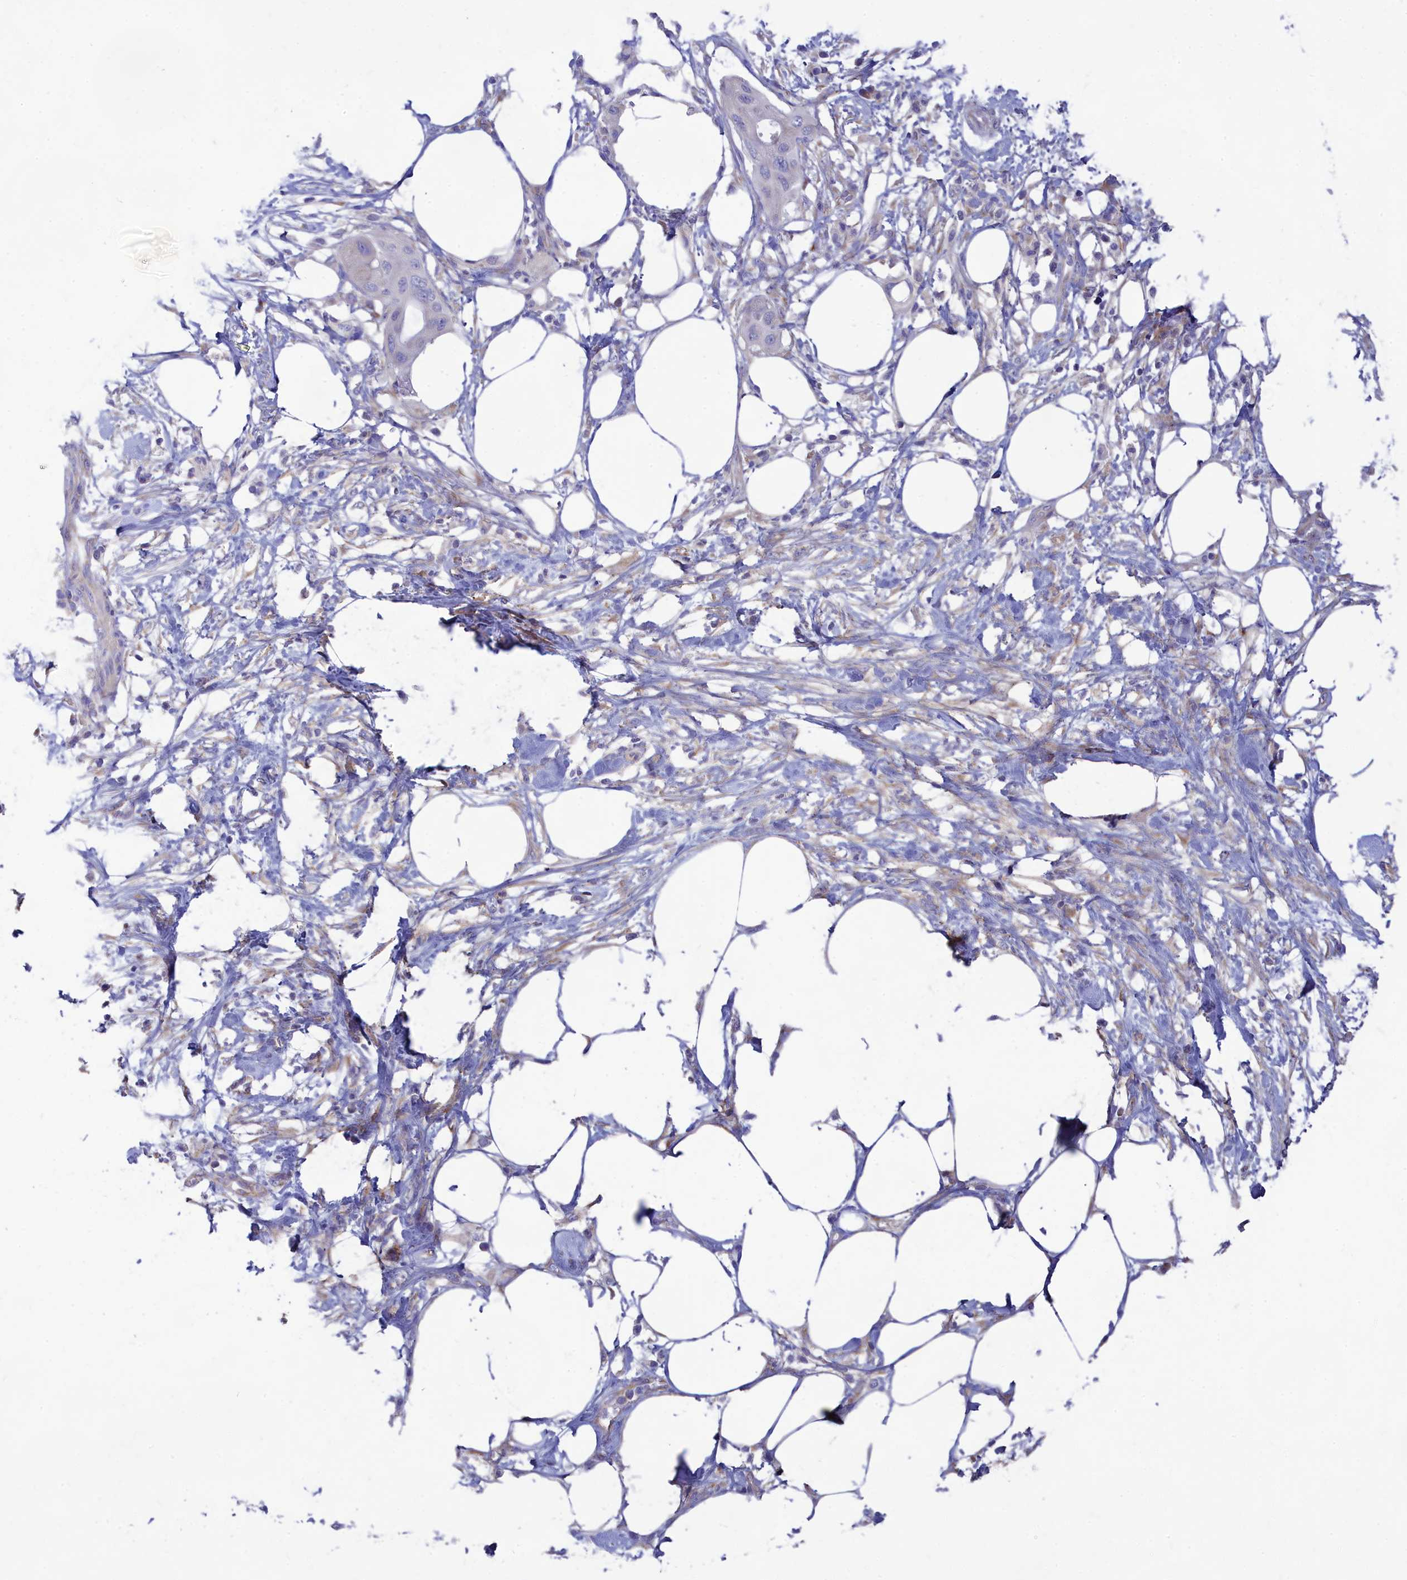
{"staining": {"intensity": "negative", "quantity": "none", "location": "none"}, "tissue": "pancreatic cancer", "cell_type": "Tumor cells", "image_type": "cancer", "snomed": [{"axis": "morphology", "description": "Adenocarcinoma, NOS"}, {"axis": "topography", "description": "Pancreas"}], "caption": "IHC image of pancreatic cancer stained for a protein (brown), which displays no expression in tumor cells.", "gene": "TMEM30B", "patient": {"sex": "male", "age": 68}}